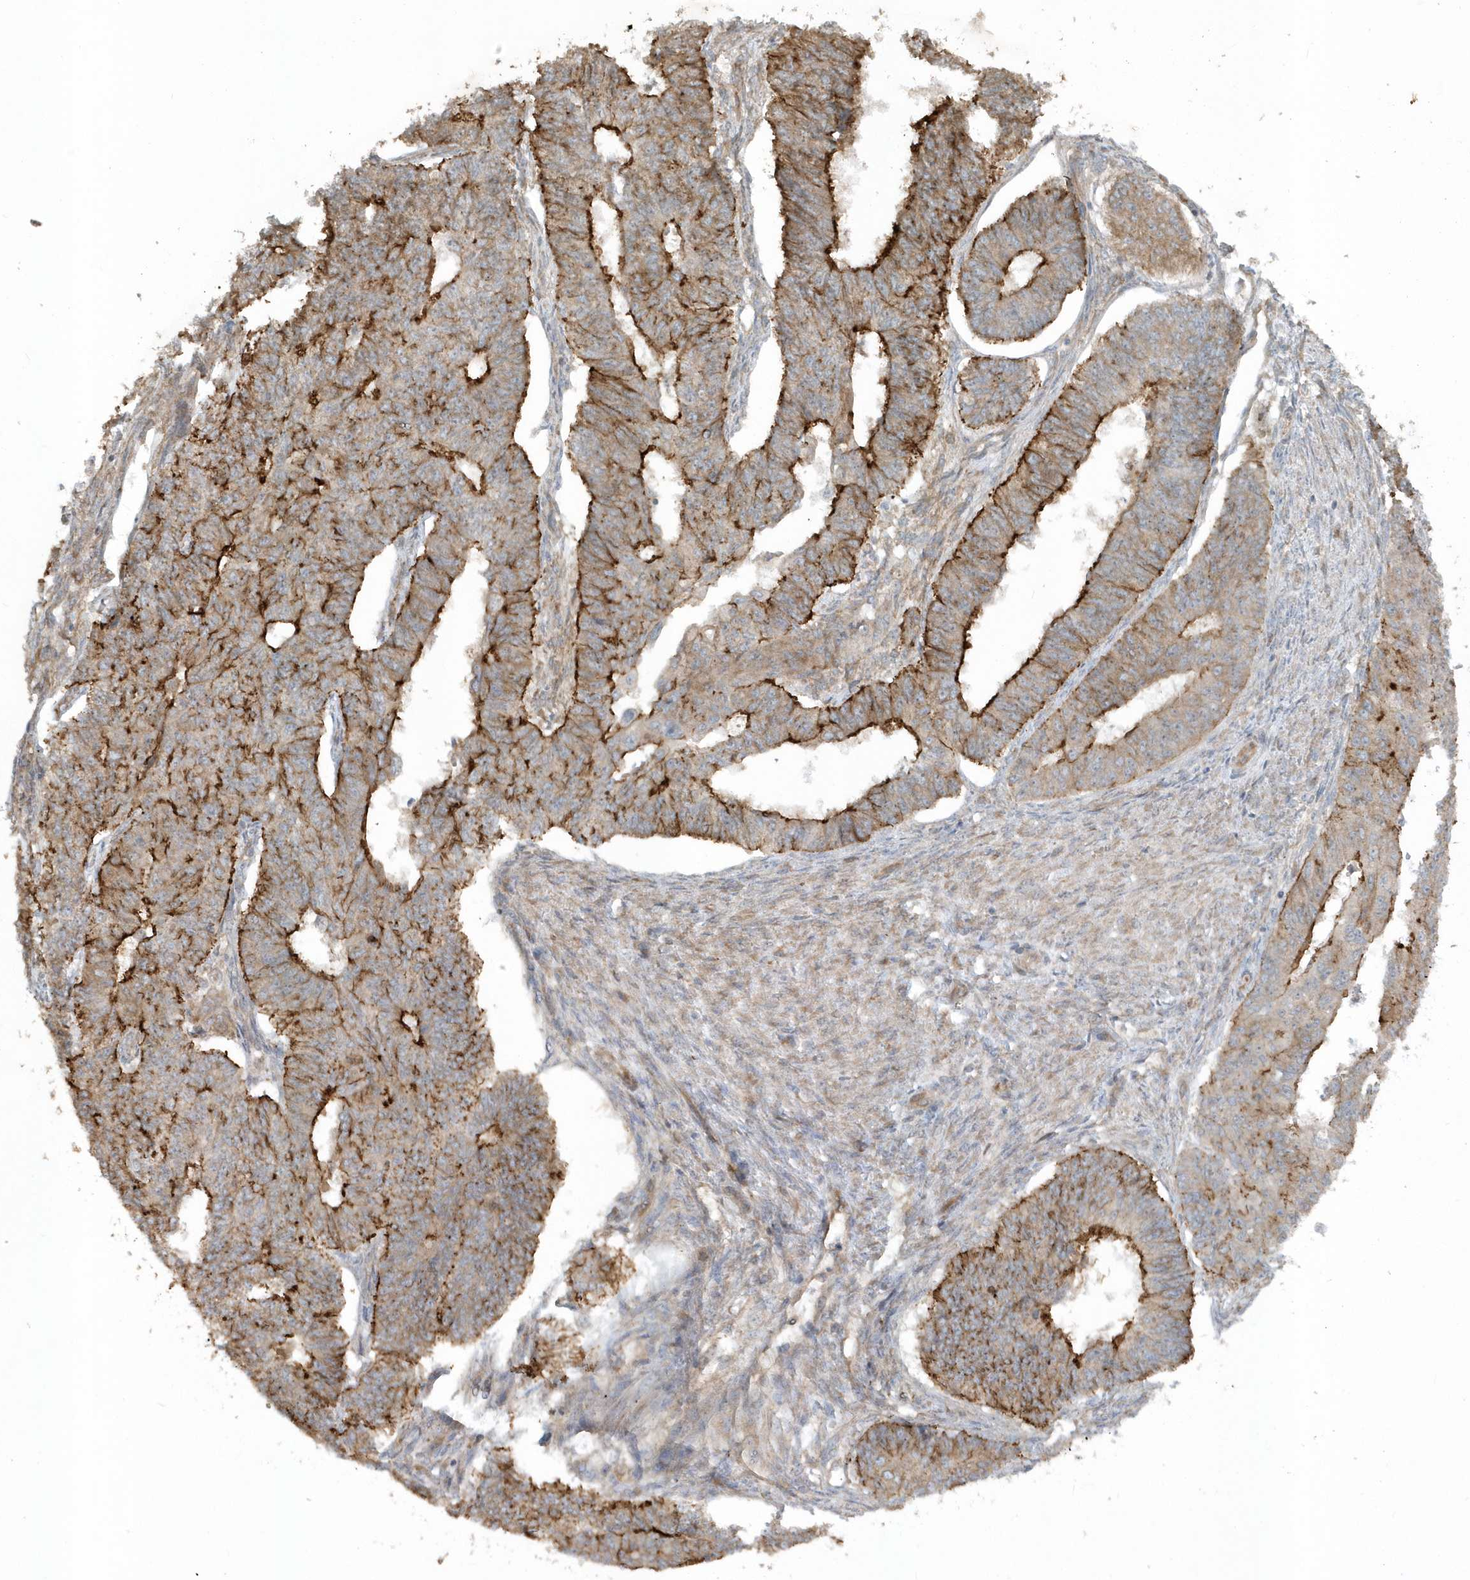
{"staining": {"intensity": "strong", "quantity": ">75%", "location": "cytoplasmic/membranous"}, "tissue": "endometrial cancer", "cell_type": "Tumor cells", "image_type": "cancer", "snomed": [{"axis": "morphology", "description": "Adenocarcinoma, NOS"}, {"axis": "topography", "description": "Endometrium"}], "caption": "Immunohistochemistry (IHC) of human endometrial cancer demonstrates high levels of strong cytoplasmic/membranous staining in approximately >75% of tumor cells.", "gene": "STIM2", "patient": {"sex": "female", "age": 32}}